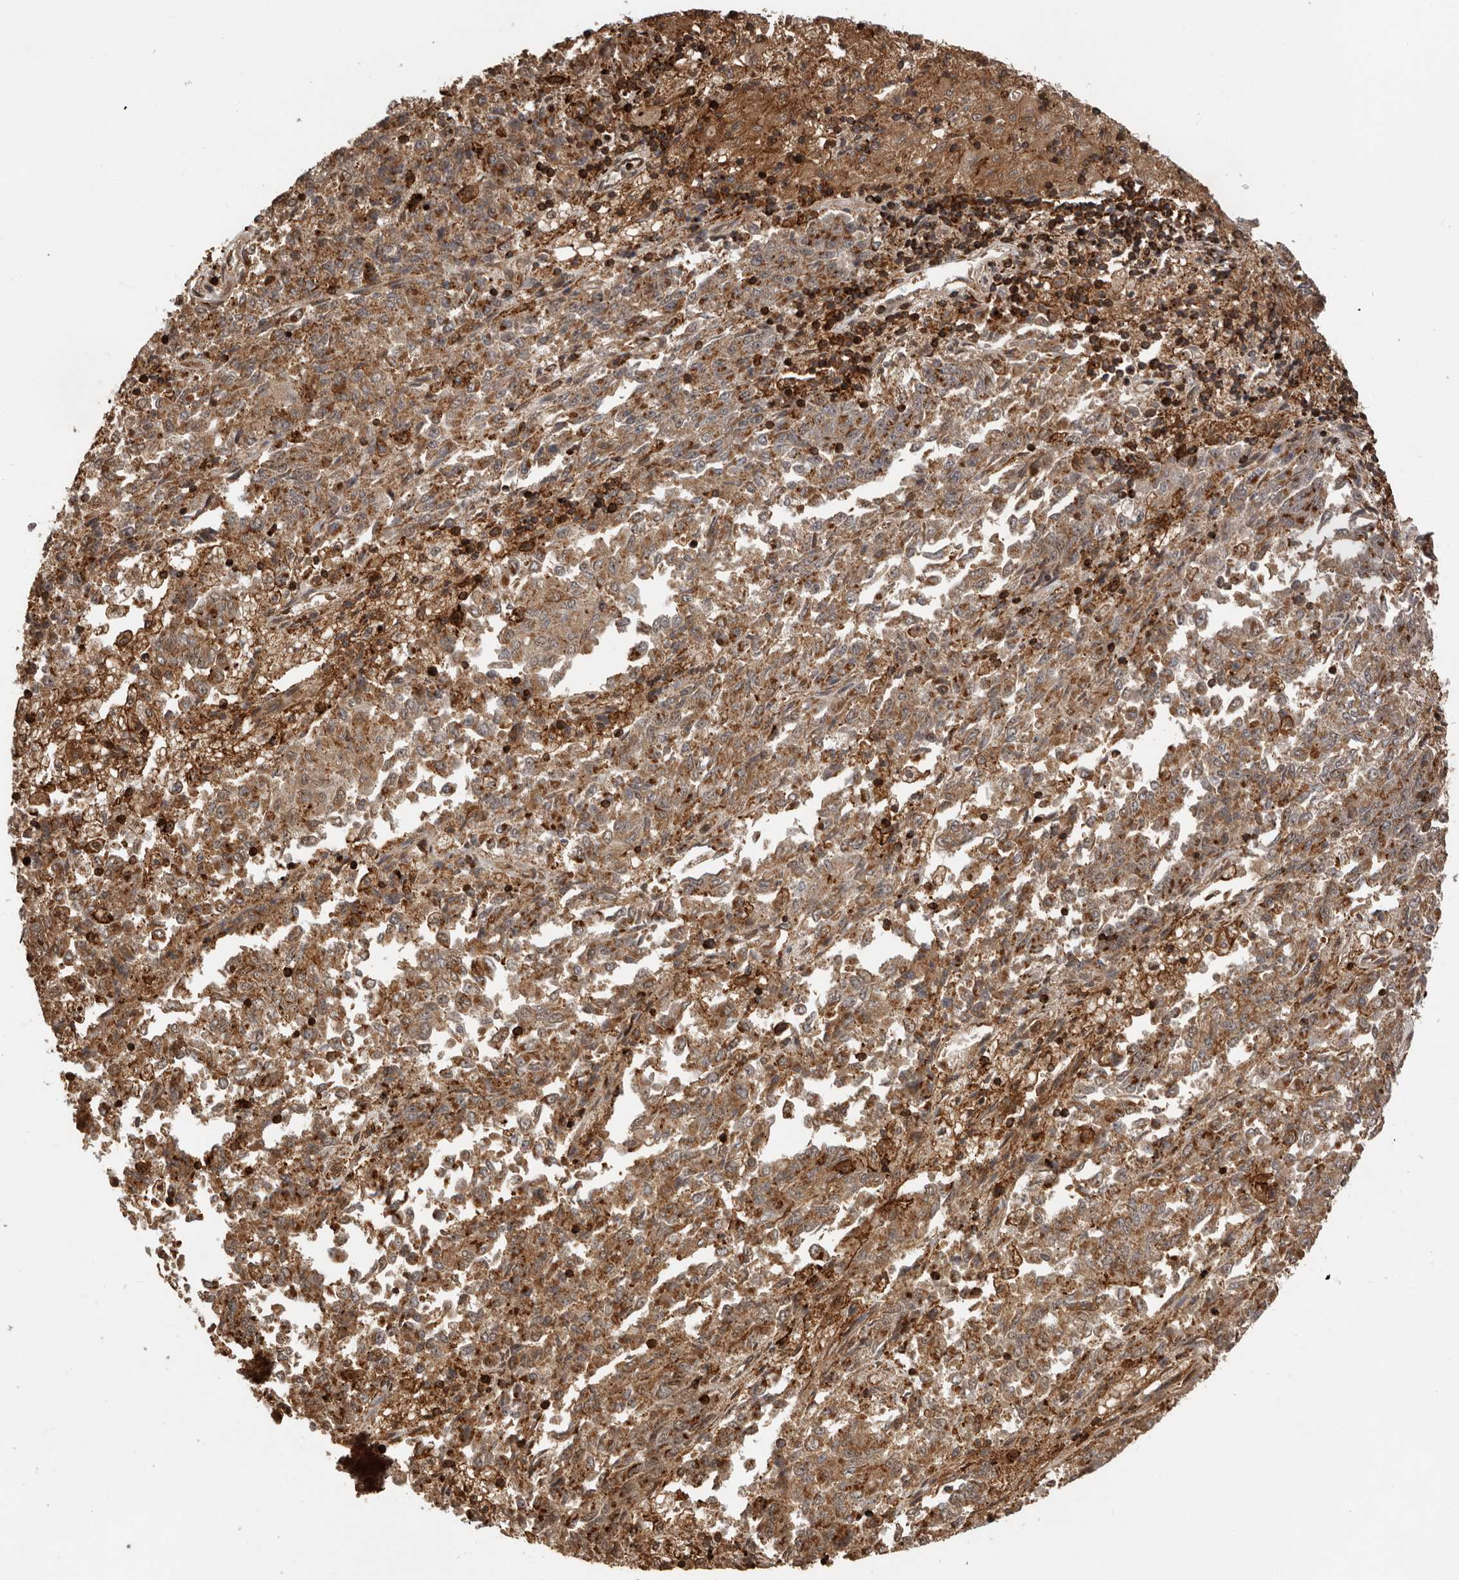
{"staining": {"intensity": "moderate", "quantity": ">75%", "location": "cytoplasmic/membranous"}, "tissue": "endometrial cancer", "cell_type": "Tumor cells", "image_type": "cancer", "snomed": [{"axis": "morphology", "description": "Adenocarcinoma, NOS"}, {"axis": "topography", "description": "Endometrium"}], "caption": "High-power microscopy captured an immunohistochemistry micrograph of endometrial cancer, revealing moderate cytoplasmic/membranous staining in approximately >75% of tumor cells.", "gene": "RNF157", "patient": {"sex": "female", "age": 80}}